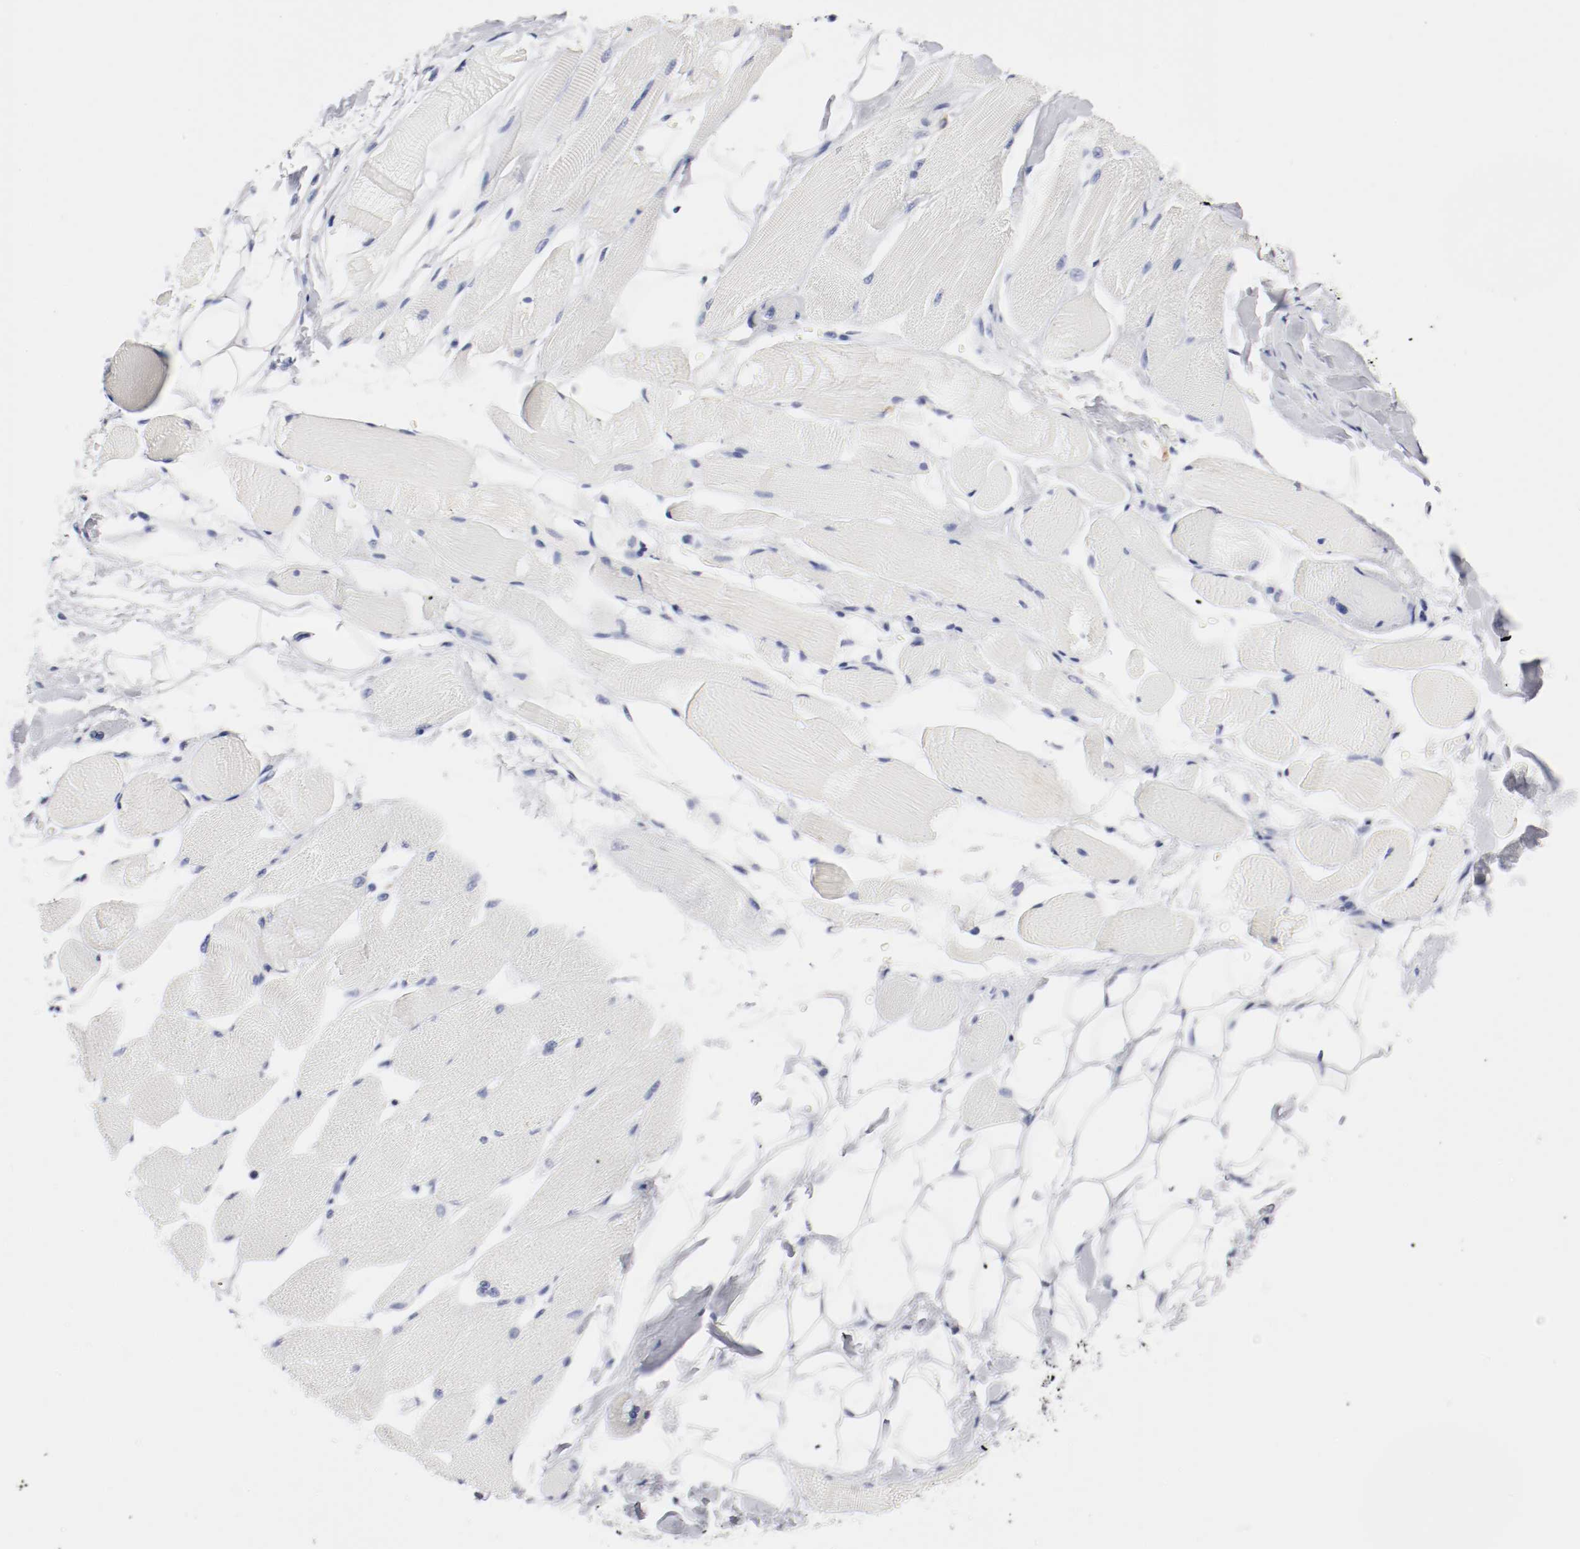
{"staining": {"intensity": "negative", "quantity": "none", "location": "none"}, "tissue": "skeletal muscle", "cell_type": "Myocytes", "image_type": "normal", "snomed": [{"axis": "morphology", "description": "Normal tissue, NOS"}, {"axis": "topography", "description": "Skeletal muscle"}, {"axis": "topography", "description": "Peripheral nerve tissue"}], "caption": "Histopathology image shows no protein positivity in myocytes of normal skeletal muscle.", "gene": "ITGAX", "patient": {"sex": "female", "age": 84}}